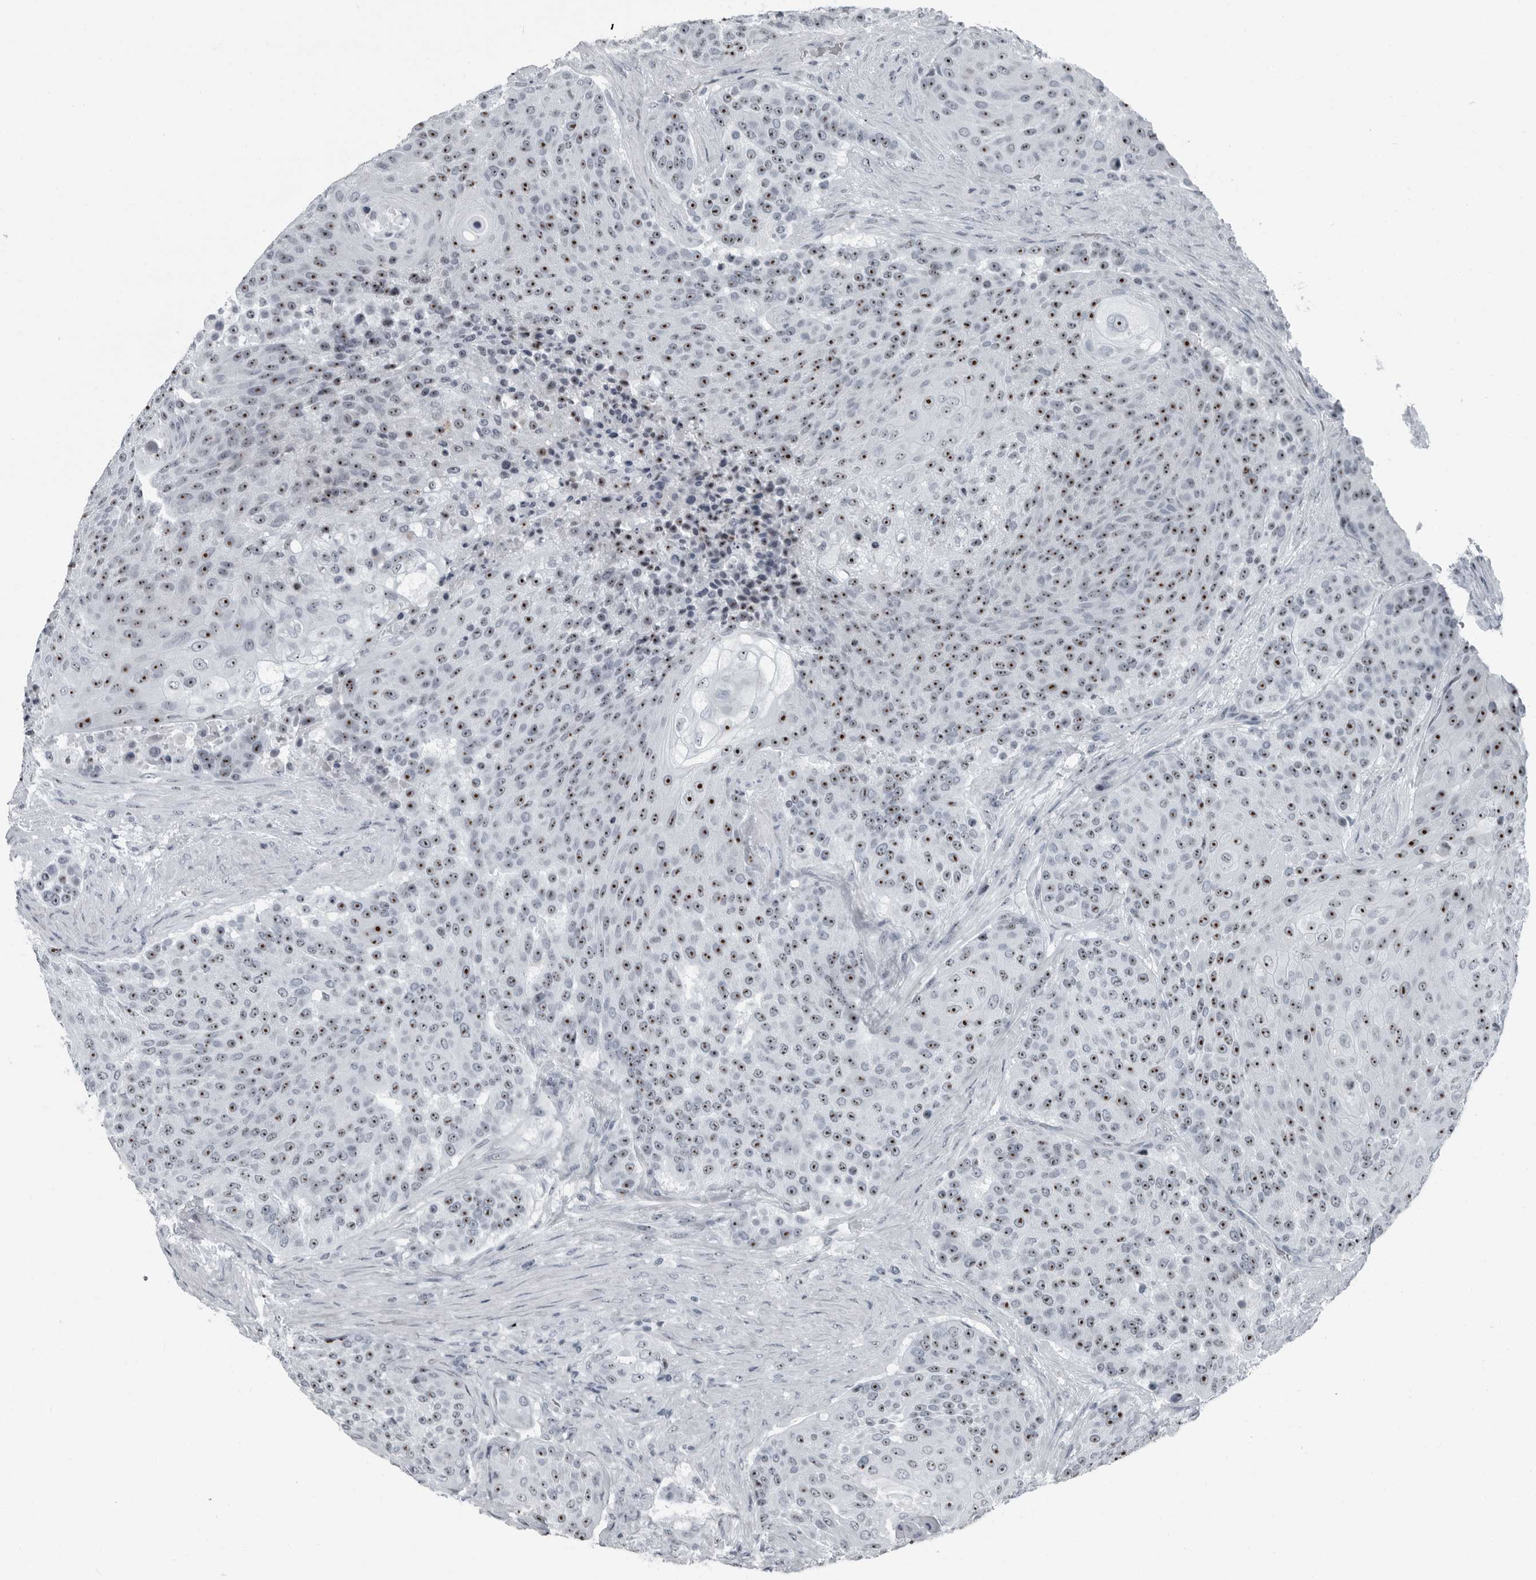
{"staining": {"intensity": "strong", "quantity": ">75%", "location": "nuclear"}, "tissue": "urothelial cancer", "cell_type": "Tumor cells", "image_type": "cancer", "snomed": [{"axis": "morphology", "description": "Urothelial carcinoma, High grade"}, {"axis": "topography", "description": "Urinary bladder"}], "caption": "Urothelial carcinoma (high-grade) stained with a brown dye demonstrates strong nuclear positive positivity in approximately >75% of tumor cells.", "gene": "PDCD11", "patient": {"sex": "female", "age": 63}}